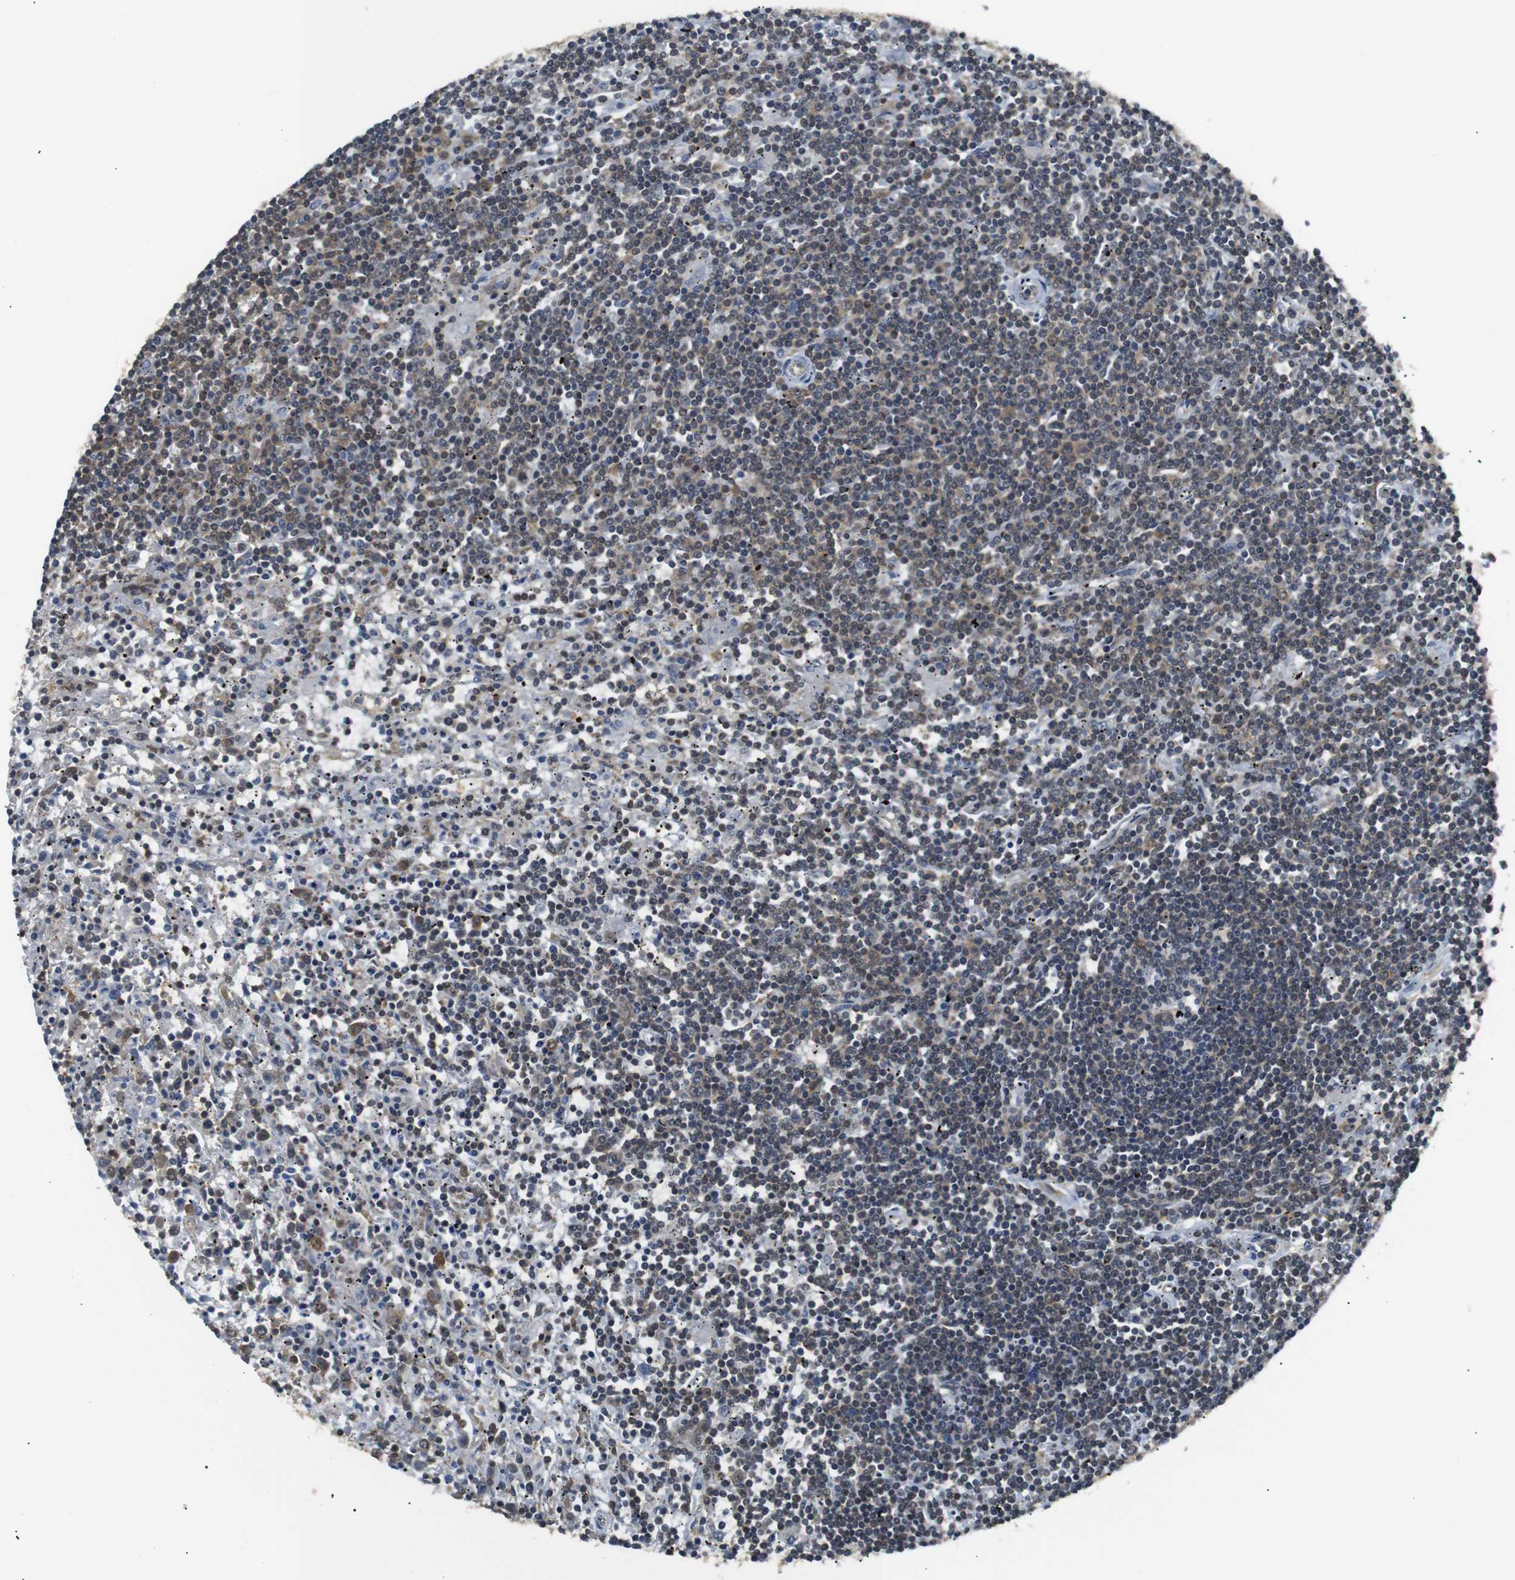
{"staining": {"intensity": "weak", "quantity": "25%-75%", "location": "cytoplasmic/membranous,nuclear"}, "tissue": "lymphoma", "cell_type": "Tumor cells", "image_type": "cancer", "snomed": [{"axis": "morphology", "description": "Malignant lymphoma, non-Hodgkin's type, Low grade"}, {"axis": "topography", "description": "Spleen"}], "caption": "Low-grade malignant lymphoma, non-Hodgkin's type stained for a protein (brown) shows weak cytoplasmic/membranous and nuclear positive expression in about 25%-75% of tumor cells.", "gene": "UBXN1", "patient": {"sex": "male", "age": 76}}